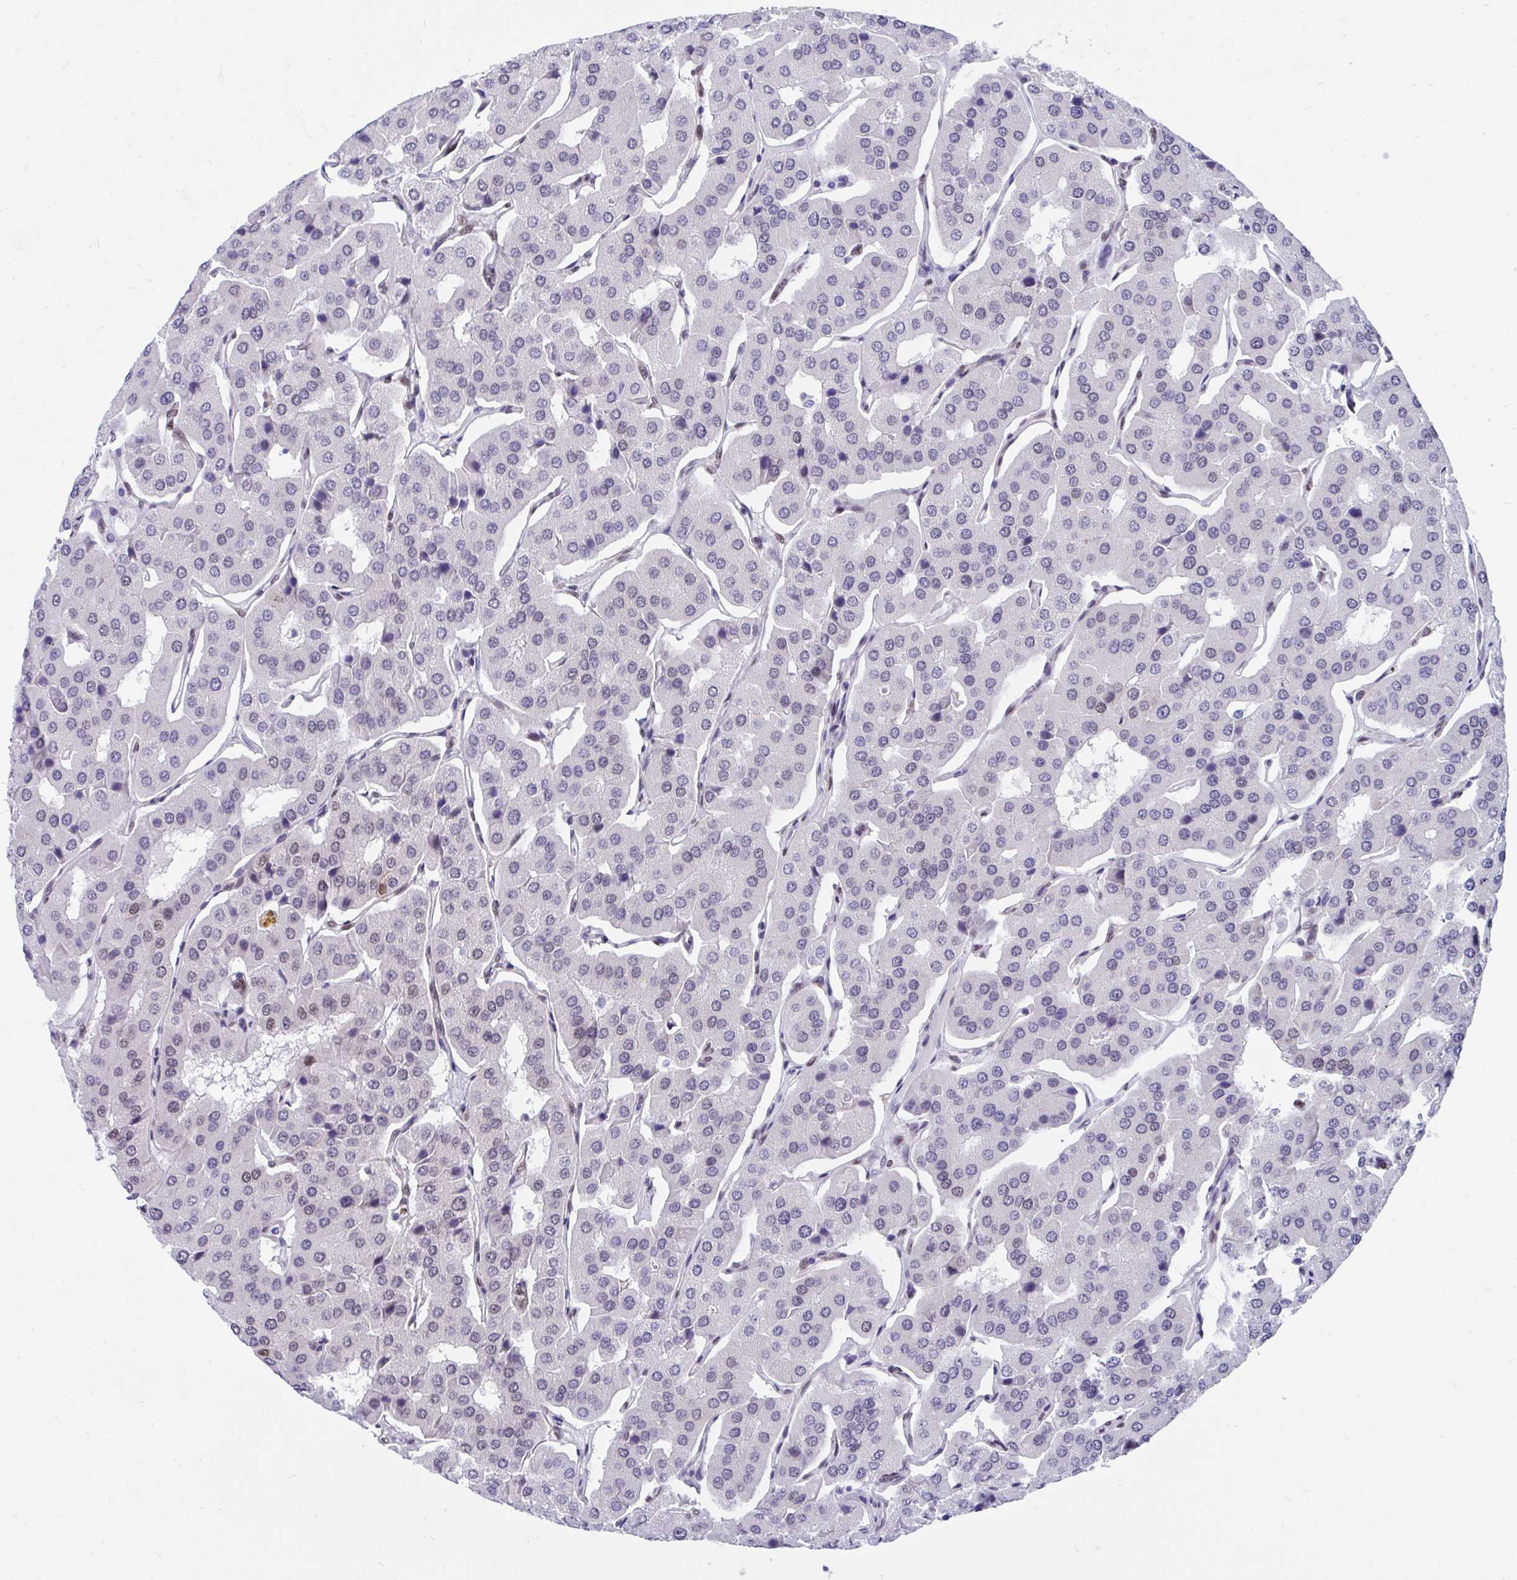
{"staining": {"intensity": "negative", "quantity": "none", "location": "none"}, "tissue": "parathyroid gland", "cell_type": "Glandular cells", "image_type": "normal", "snomed": [{"axis": "morphology", "description": "Normal tissue, NOS"}, {"axis": "morphology", "description": "Adenoma, NOS"}, {"axis": "topography", "description": "Parathyroid gland"}], "caption": "Immunohistochemistry of normal parathyroid gland displays no expression in glandular cells.", "gene": "RBPMS", "patient": {"sex": "female", "age": 86}}